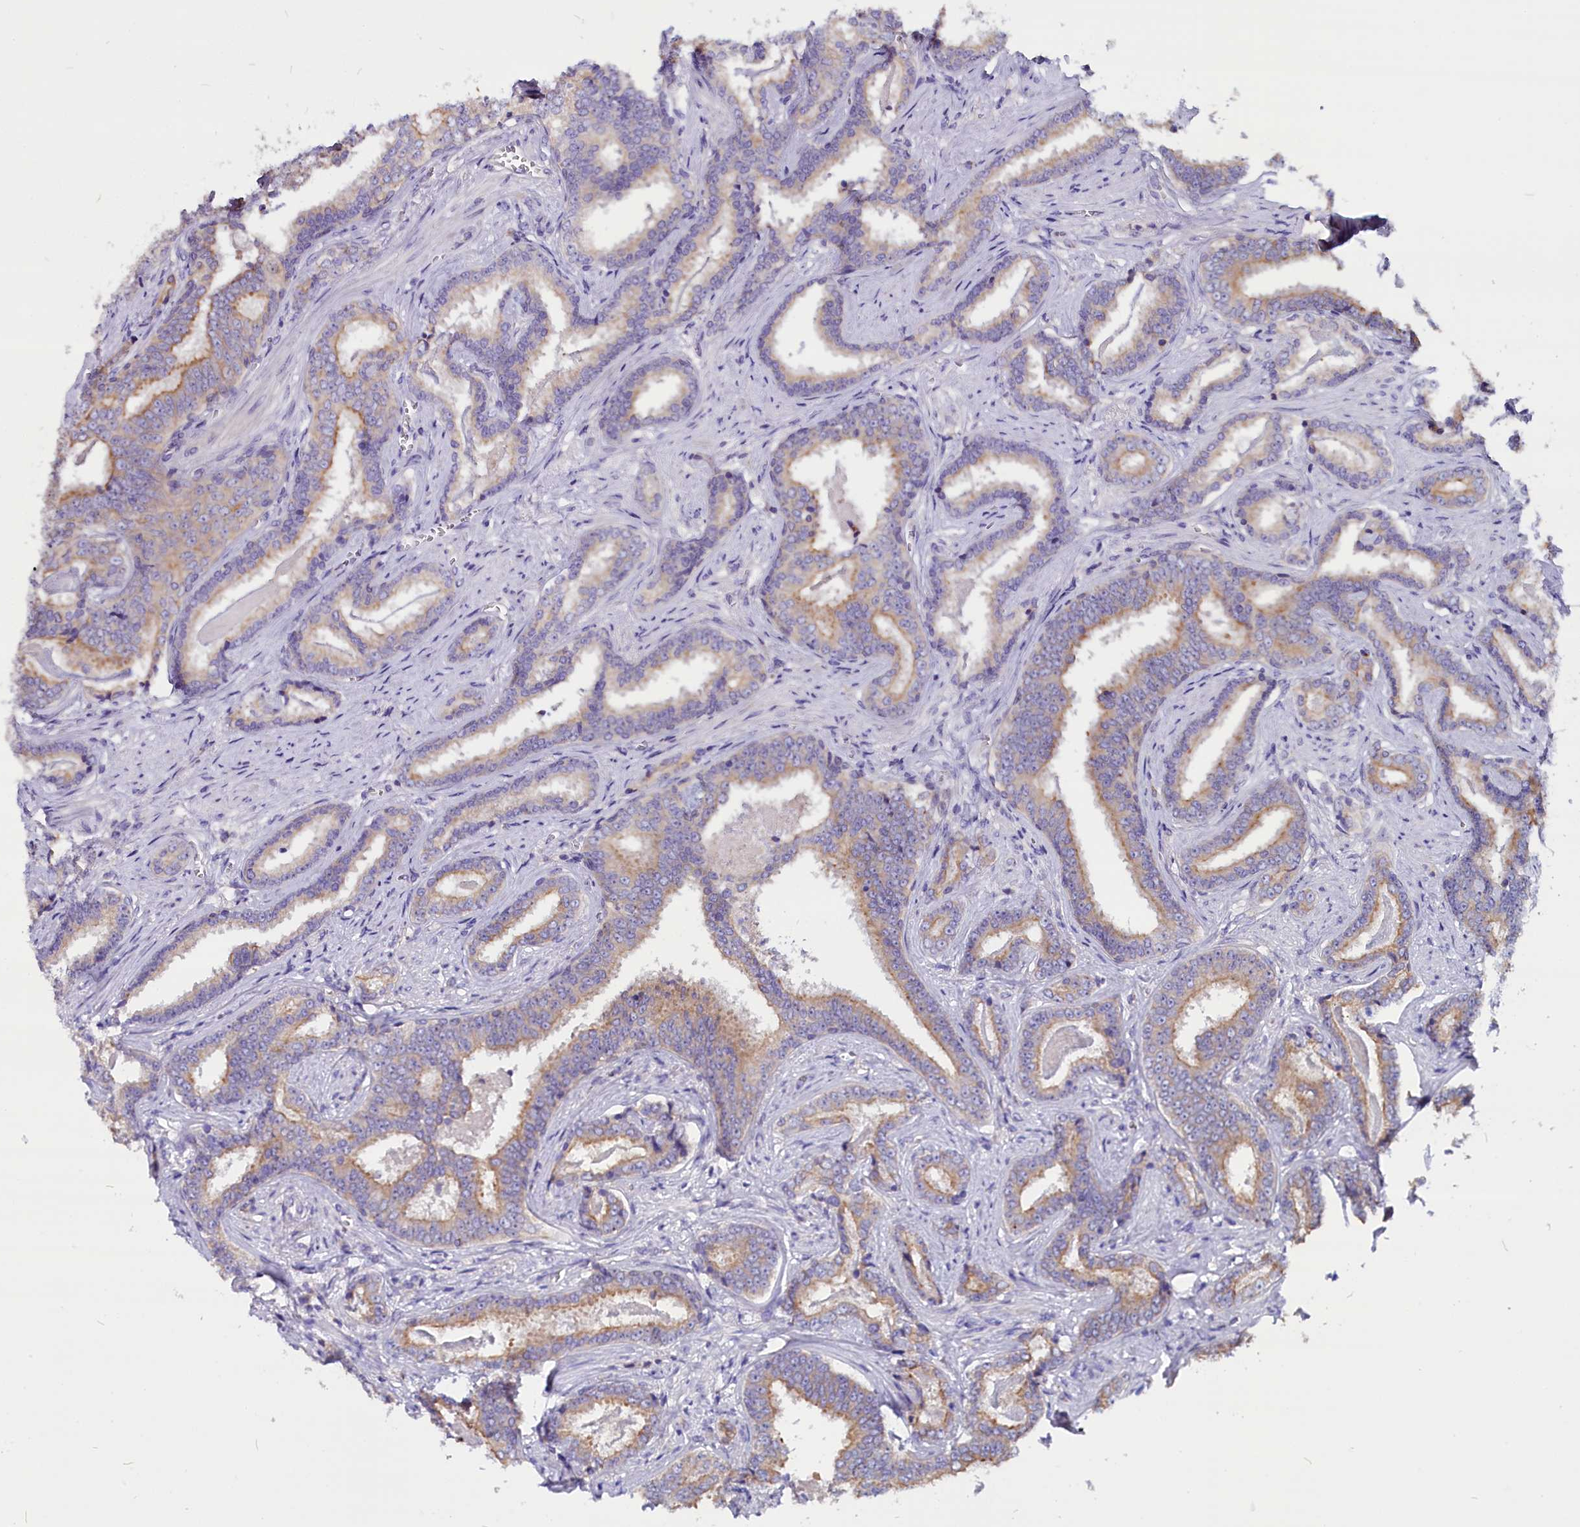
{"staining": {"intensity": "weak", "quantity": "25%-75%", "location": "cytoplasmic/membranous"}, "tissue": "prostate cancer", "cell_type": "Tumor cells", "image_type": "cancer", "snomed": [{"axis": "morphology", "description": "Adenocarcinoma, High grade"}, {"axis": "topography", "description": "Prostate"}], "caption": "Immunohistochemistry (IHC) (DAB) staining of high-grade adenocarcinoma (prostate) reveals weak cytoplasmic/membranous protein positivity in approximately 25%-75% of tumor cells. The protein is stained brown, and the nuclei are stained in blue (DAB IHC with brightfield microscopy, high magnification).", "gene": "CEP170", "patient": {"sex": "male", "age": 67}}